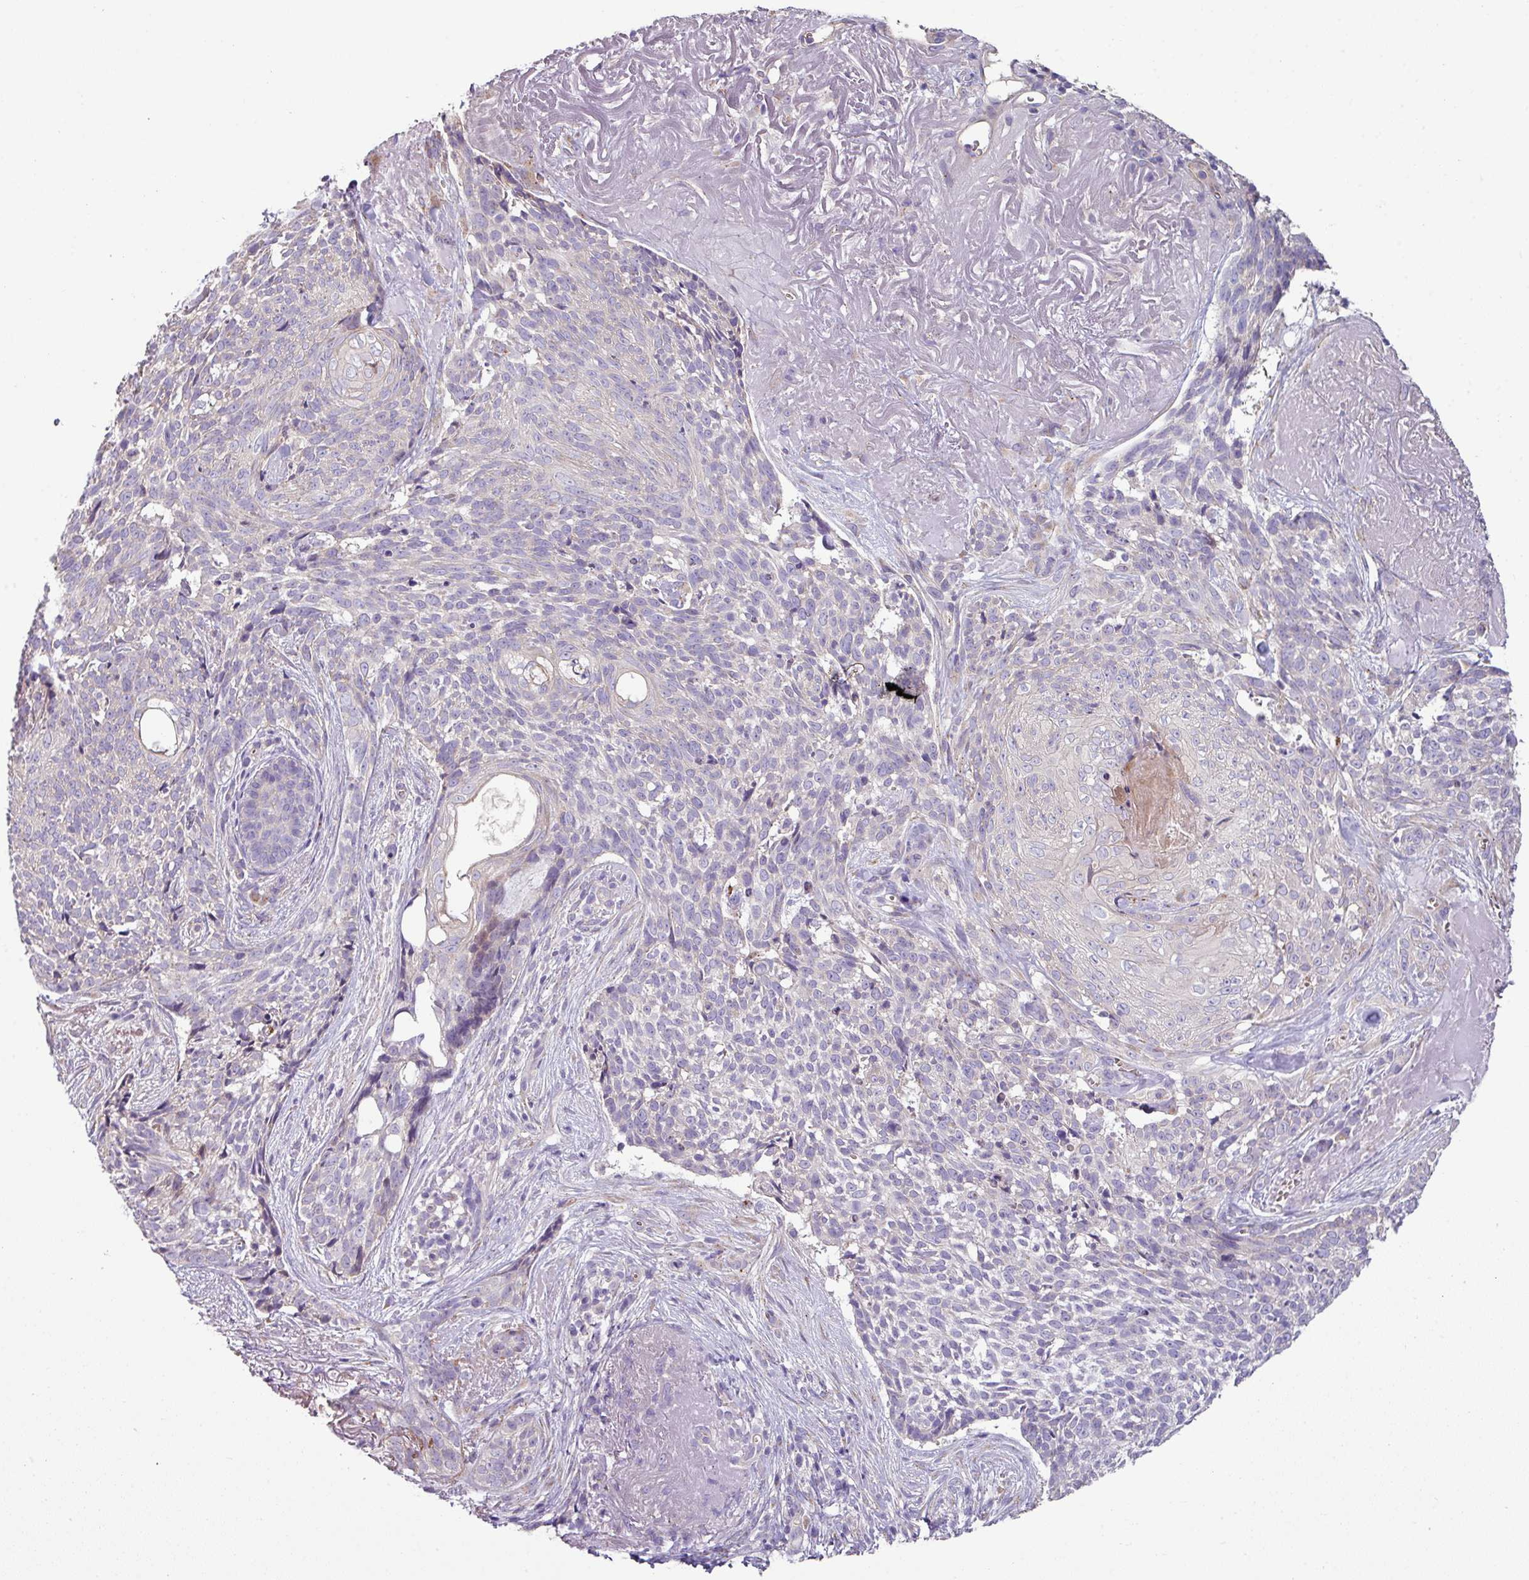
{"staining": {"intensity": "negative", "quantity": "none", "location": "none"}, "tissue": "skin cancer", "cell_type": "Tumor cells", "image_type": "cancer", "snomed": [{"axis": "morphology", "description": "Basal cell carcinoma"}, {"axis": "topography", "description": "Skin"}, {"axis": "topography", "description": "Skin of face"}], "caption": "Skin cancer (basal cell carcinoma) was stained to show a protein in brown. There is no significant staining in tumor cells.", "gene": "LRRC9", "patient": {"sex": "female", "age": 95}}